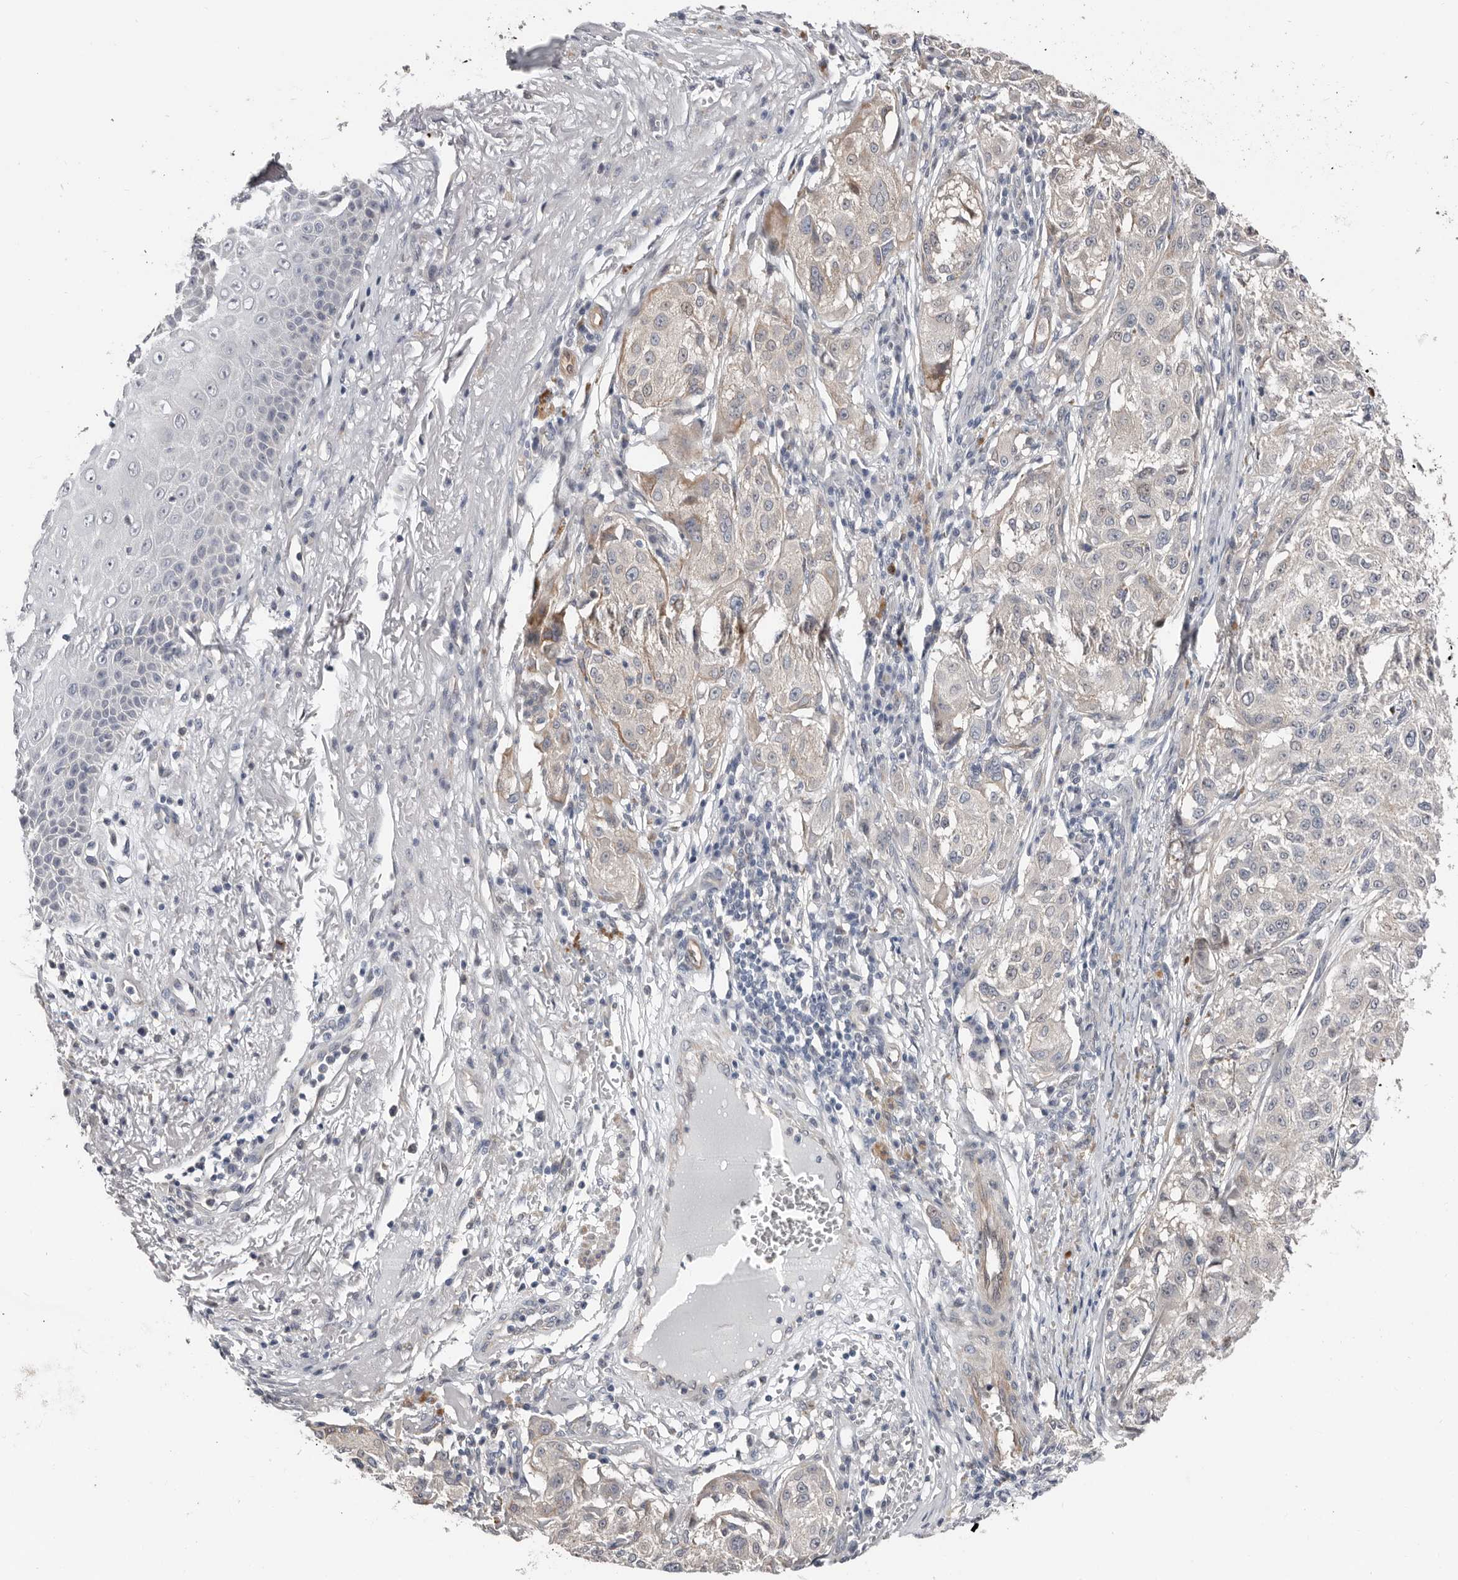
{"staining": {"intensity": "negative", "quantity": "none", "location": "none"}, "tissue": "melanoma", "cell_type": "Tumor cells", "image_type": "cancer", "snomed": [{"axis": "morphology", "description": "Necrosis, NOS"}, {"axis": "morphology", "description": "Malignant melanoma, NOS"}, {"axis": "topography", "description": "Skin"}], "caption": "Histopathology image shows no protein expression in tumor cells of malignant melanoma tissue.", "gene": "ASRGL1", "patient": {"sex": "female", "age": 87}}